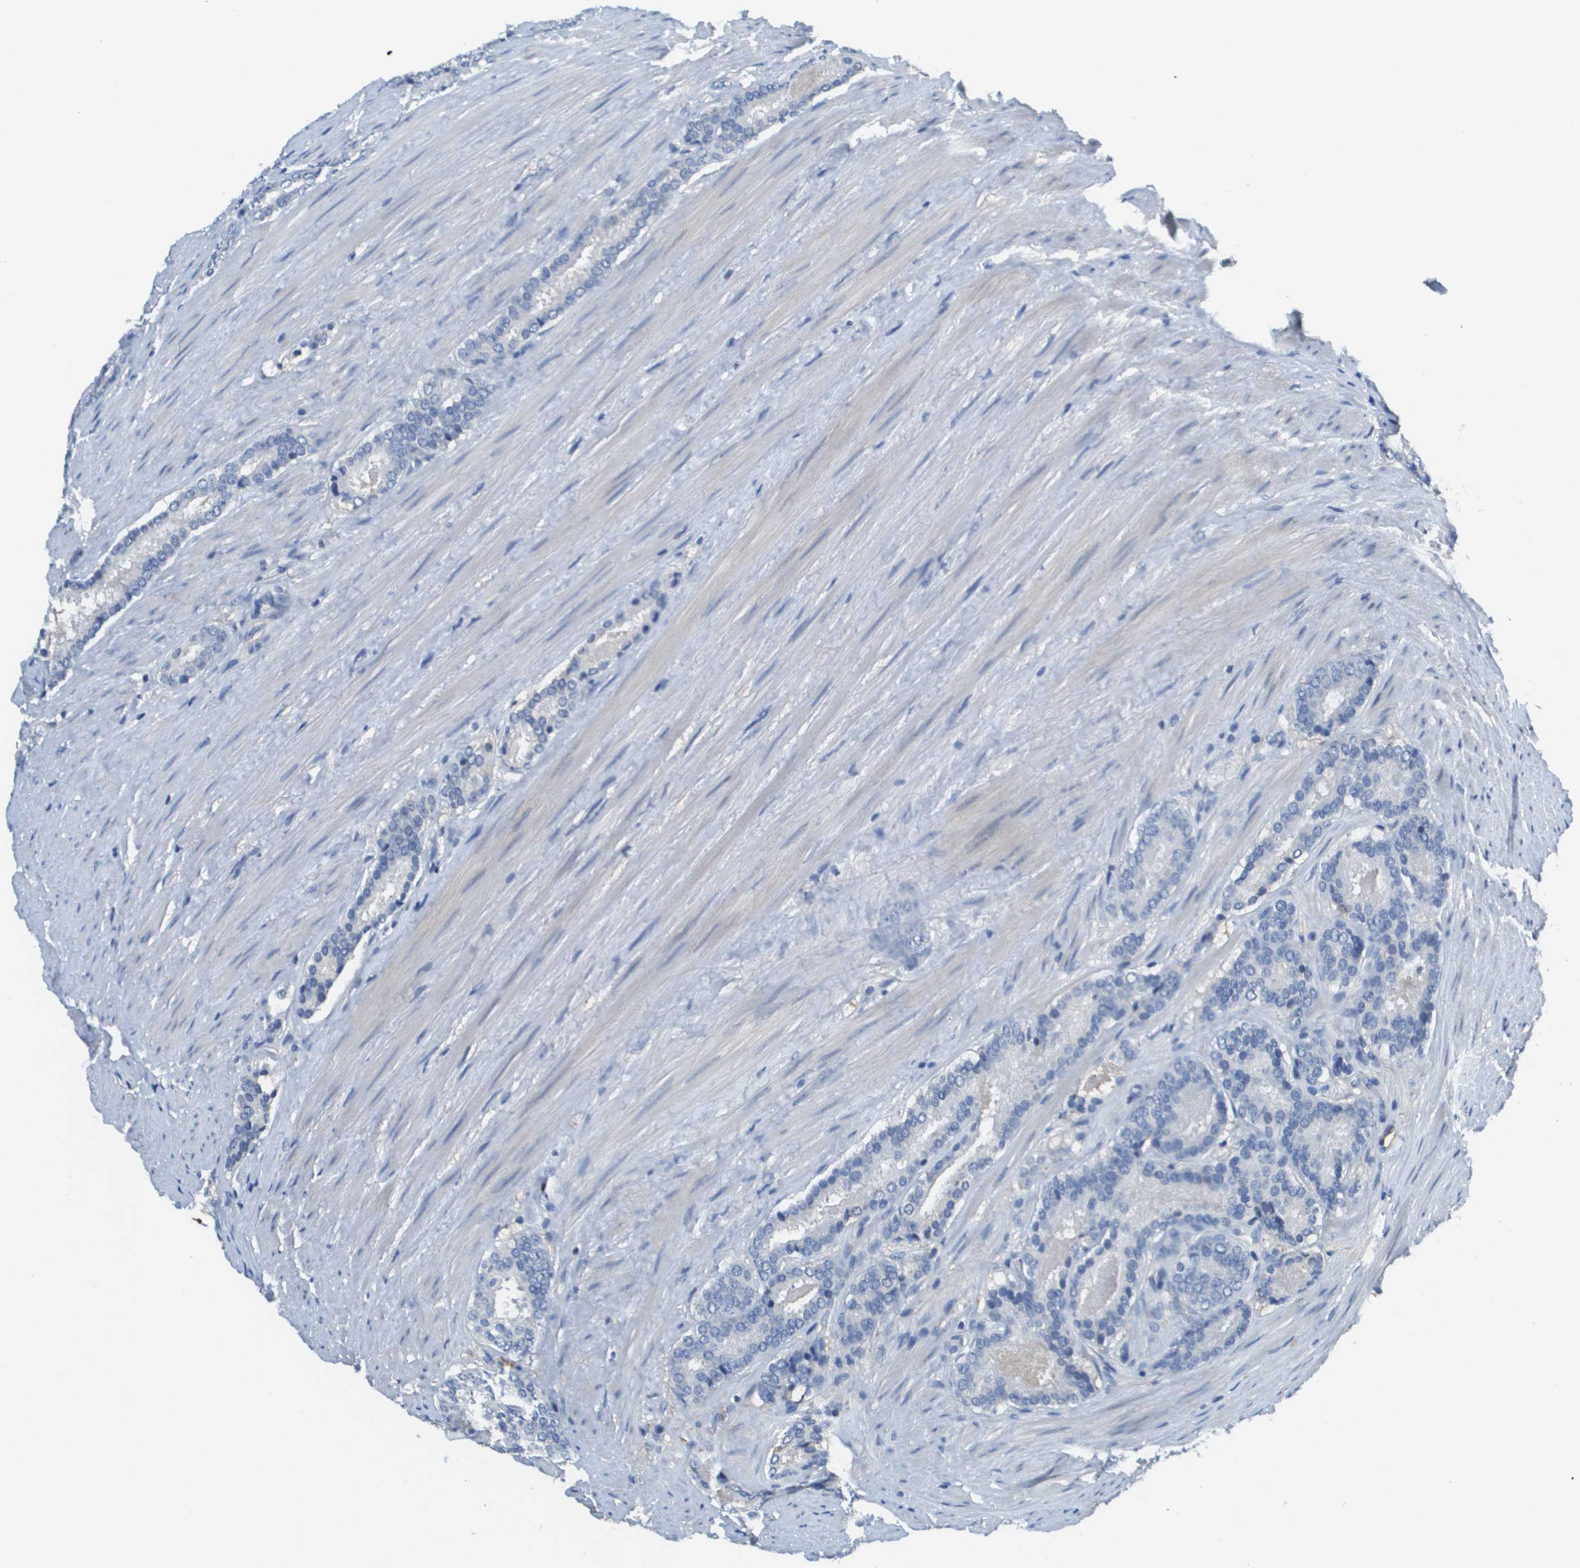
{"staining": {"intensity": "negative", "quantity": "none", "location": "none"}, "tissue": "prostate cancer", "cell_type": "Tumor cells", "image_type": "cancer", "snomed": [{"axis": "morphology", "description": "Adenocarcinoma, Low grade"}, {"axis": "topography", "description": "Prostate"}], "caption": "DAB immunohistochemical staining of prostate adenocarcinoma (low-grade) exhibits no significant positivity in tumor cells.", "gene": "SLC16A3", "patient": {"sex": "male", "age": 69}}